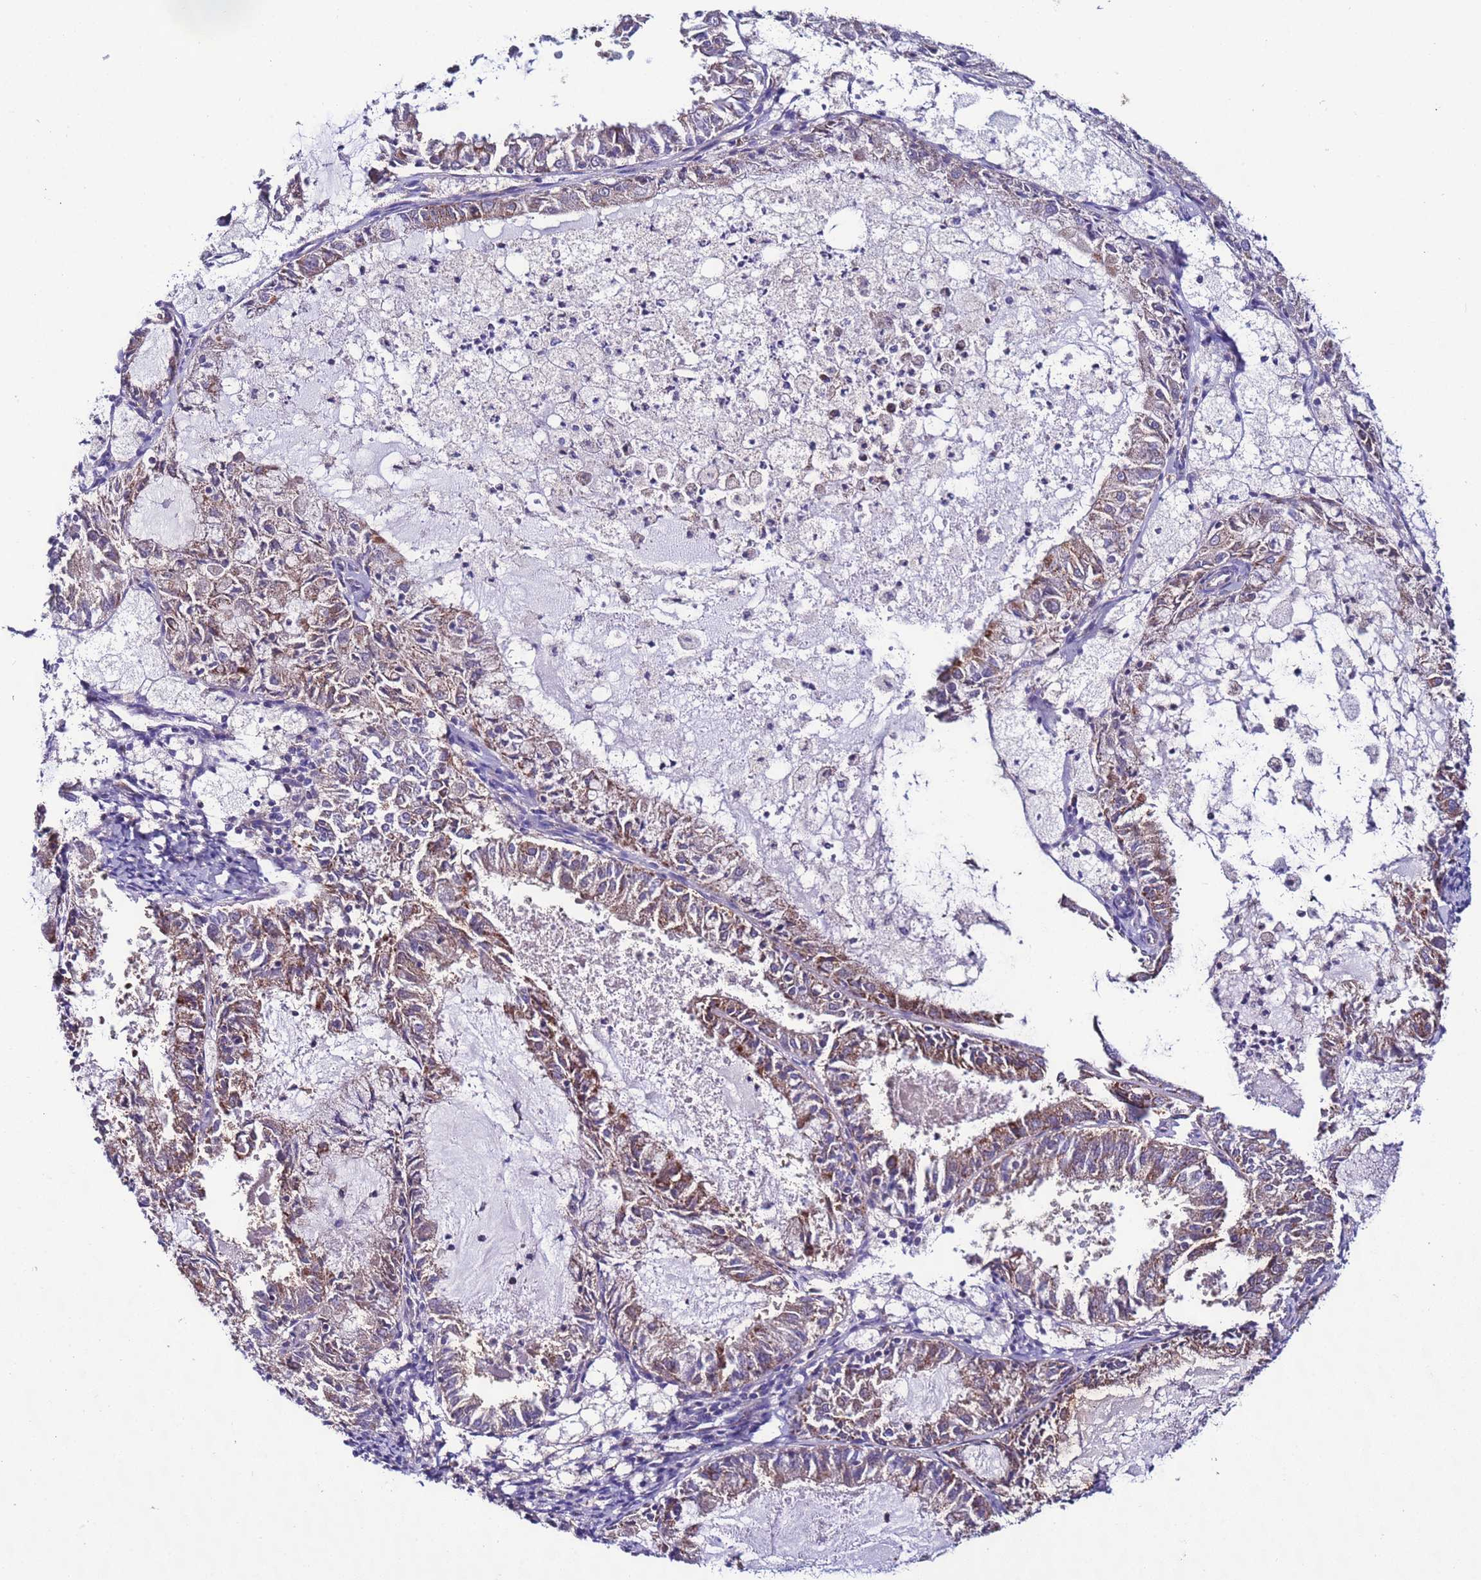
{"staining": {"intensity": "moderate", "quantity": ">75%", "location": "cytoplasmic/membranous"}, "tissue": "endometrial cancer", "cell_type": "Tumor cells", "image_type": "cancer", "snomed": [{"axis": "morphology", "description": "Adenocarcinoma, NOS"}, {"axis": "topography", "description": "Endometrium"}], "caption": "Protein analysis of endometrial adenocarcinoma tissue exhibits moderate cytoplasmic/membranous staining in about >75% of tumor cells.", "gene": "UEVLD", "patient": {"sex": "female", "age": 57}}